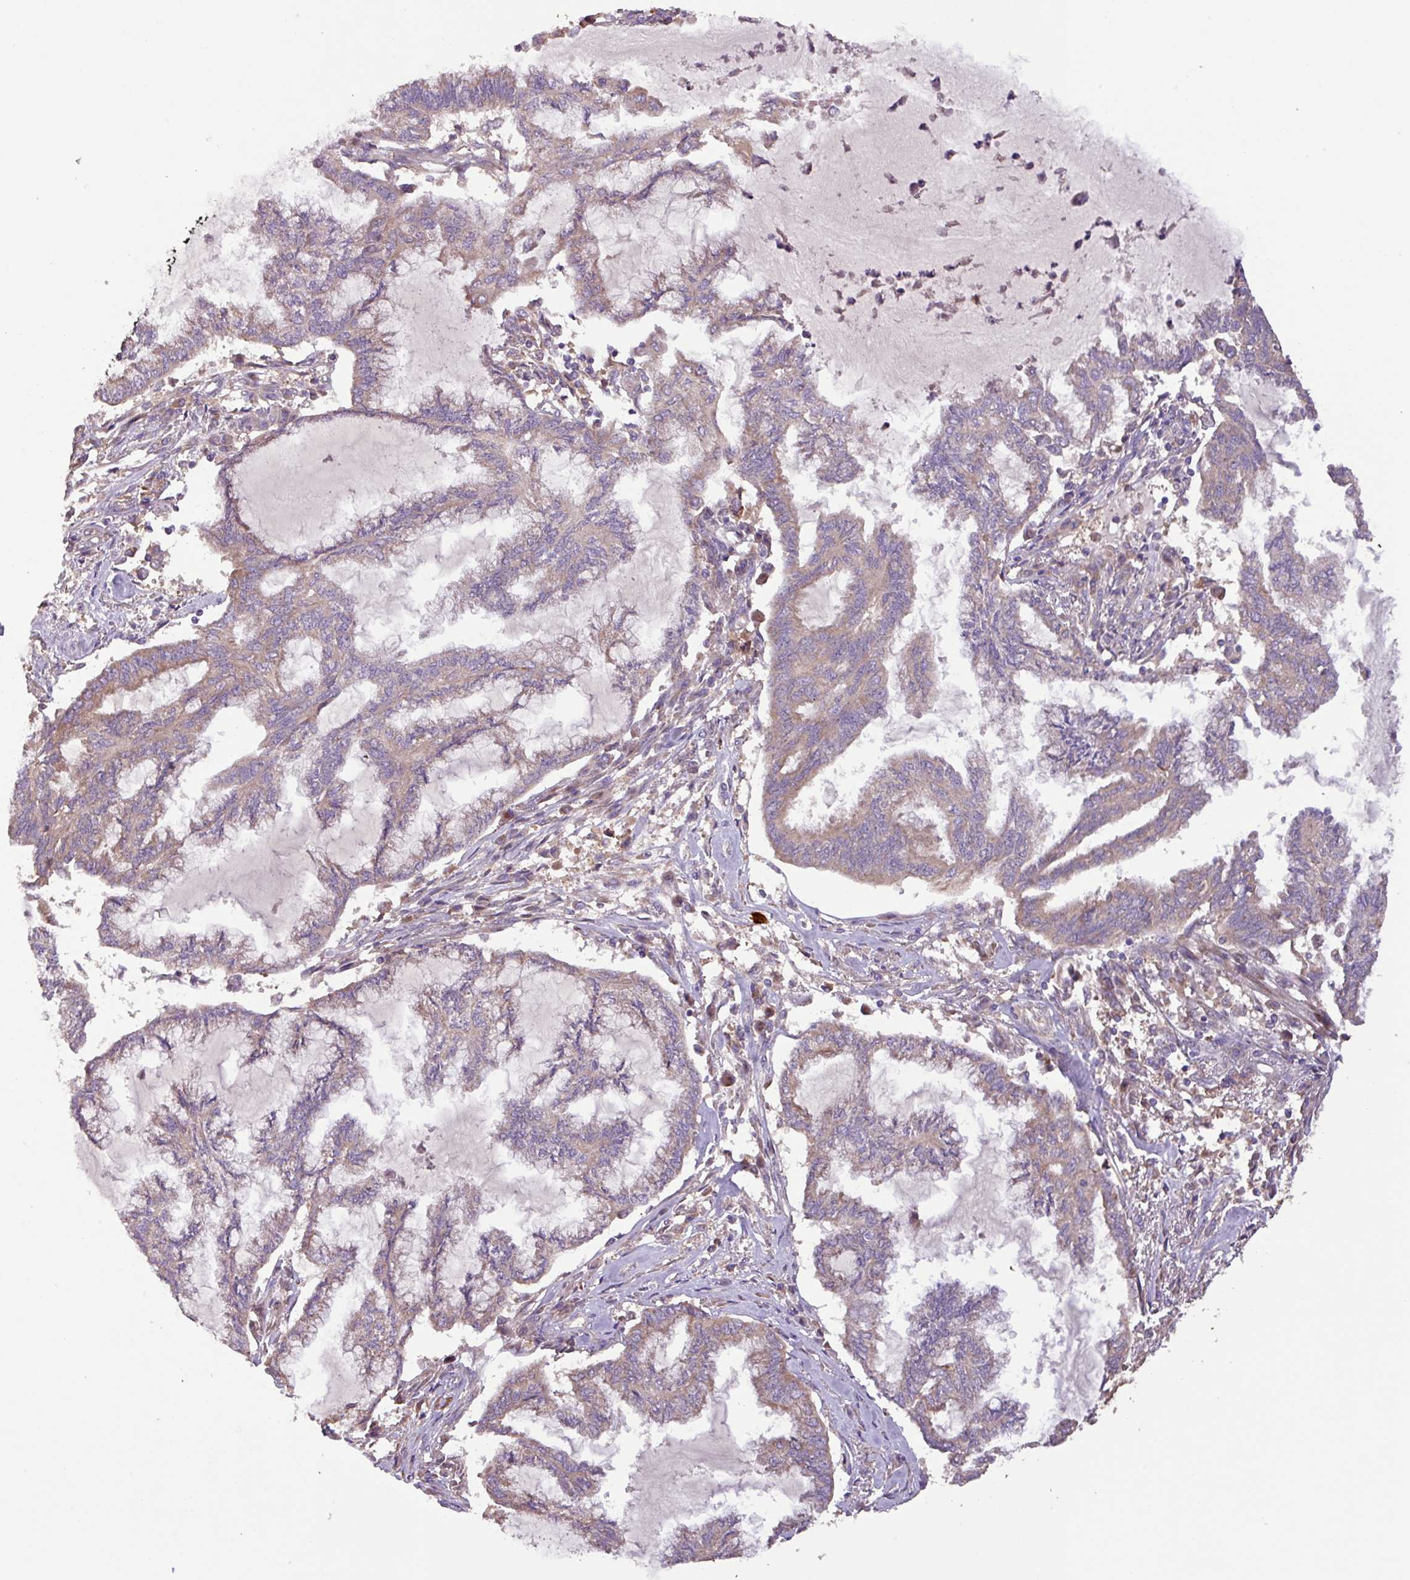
{"staining": {"intensity": "weak", "quantity": ">75%", "location": "cytoplasmic/membranous"}, "tissue": "endometrial cancer", "cell_type": "Tumor cells", "image_type": "cancer", "snomed": [{"axis": "morphology", "description": "Adenocarcinoma, NOS"}, {"axis": "topography", "description": "Endometrium"}], "caption": "A brown stain highlights weak cytoplasmic/membranous expression of a protein in adenocarcinoma (endometrial) tumor cells.", "gene": "PTPRQ", "patient": {"sex": "female", "age": 86}}